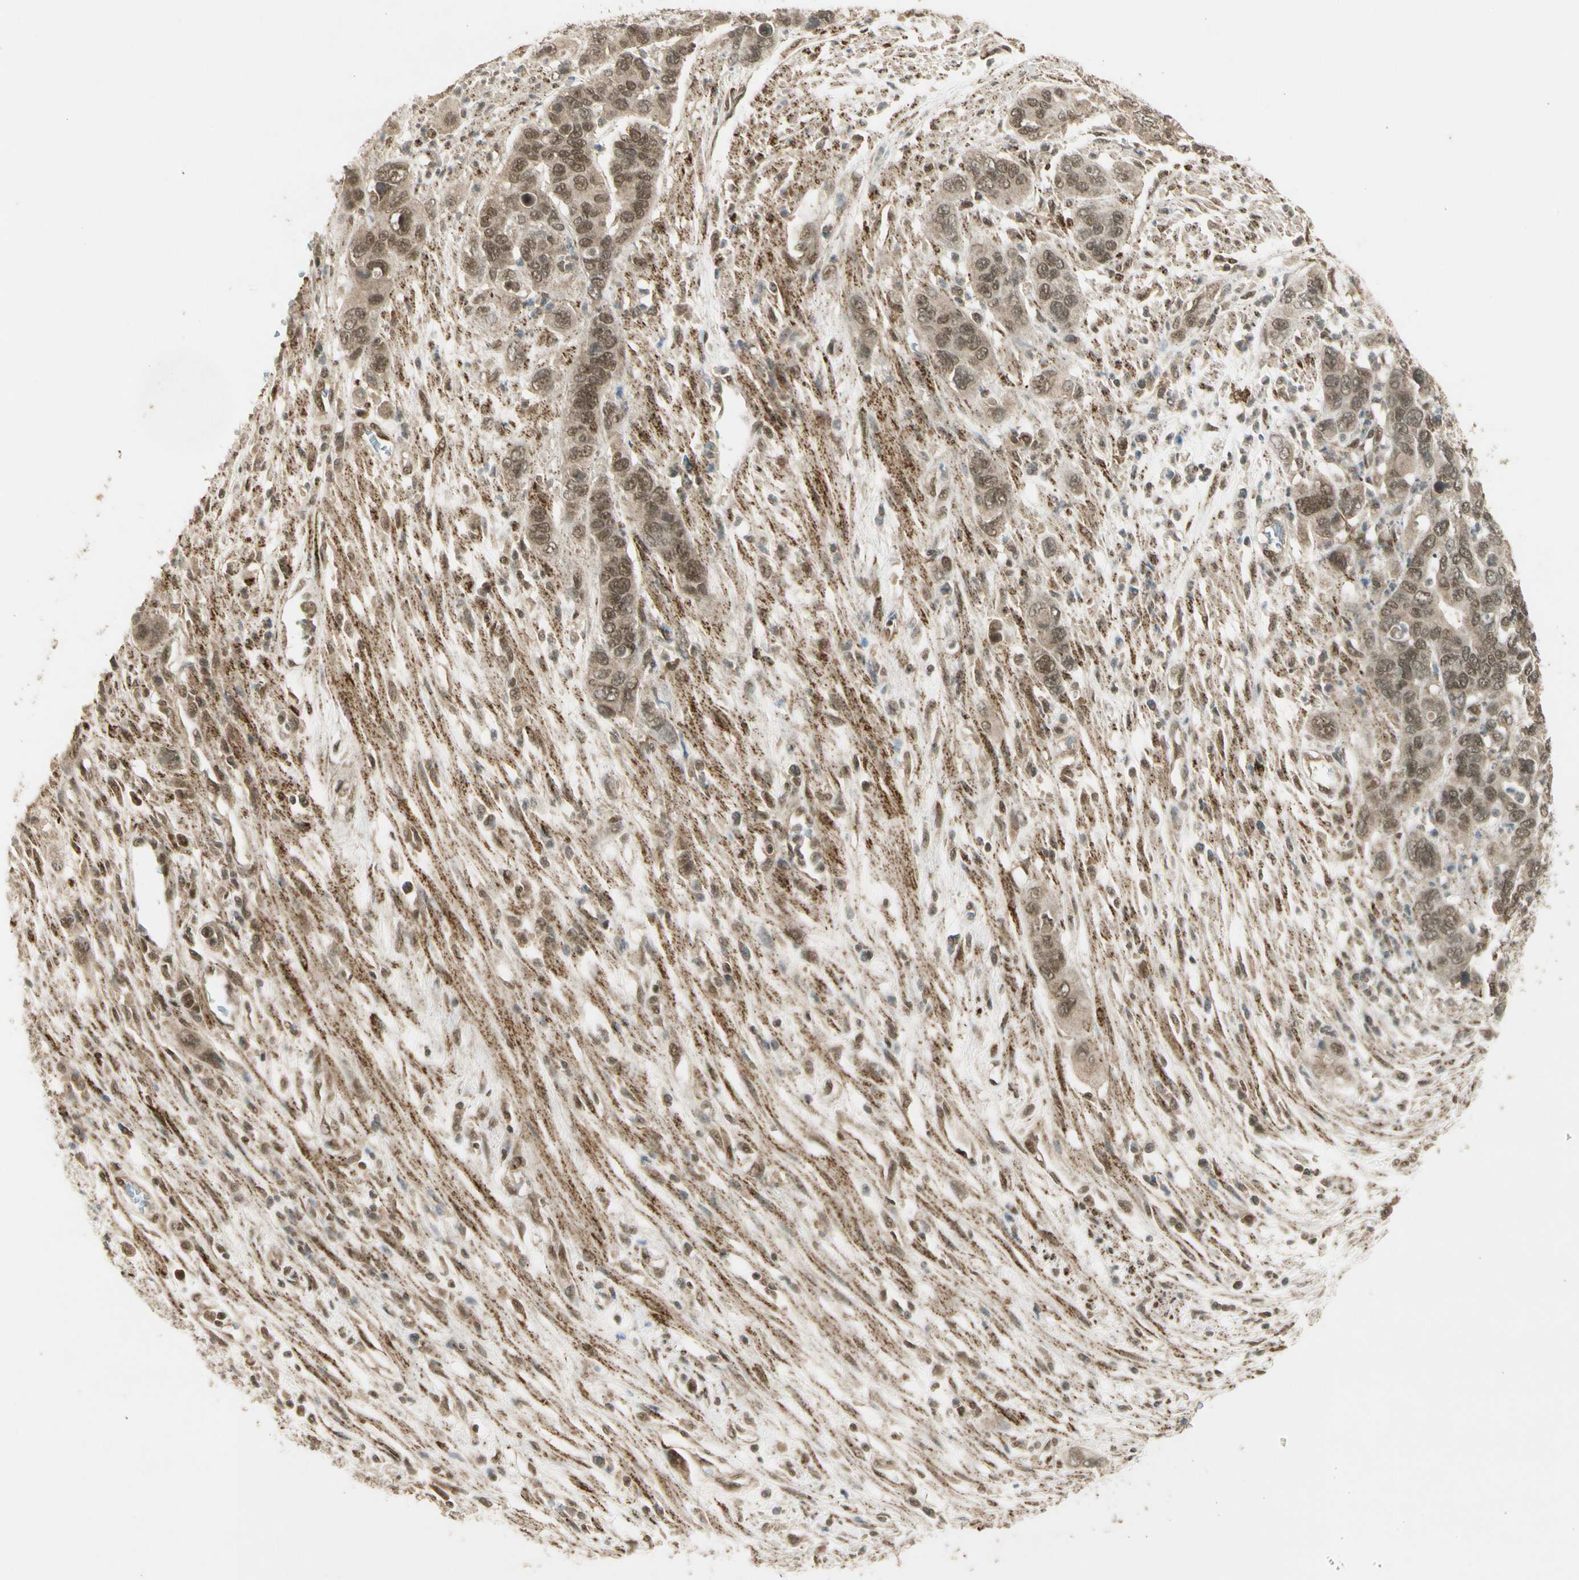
{"staining": {"intensity": "weak", "quantity": ">75%", "location": "cytoplasmic/membranous,nuclear"}, "tissue": "pancreatic cancer", "cell_type": "Tumor cells", "image_type": "cancer", "snomed": [{"axis": "morphology", "description": "Adenocarcinoma, NOS"}, {"axis": "topography", "description": "Pancreas"}], "caption": "An image of human pancreatic cancer (adenocarcinoma) stained for a protein demonstrates weak cytoplasmic/membranous and nuclear brown staining in tumor cells.", "gene": "ZNF135", "patient": {"sex": "female", "age": 71}}